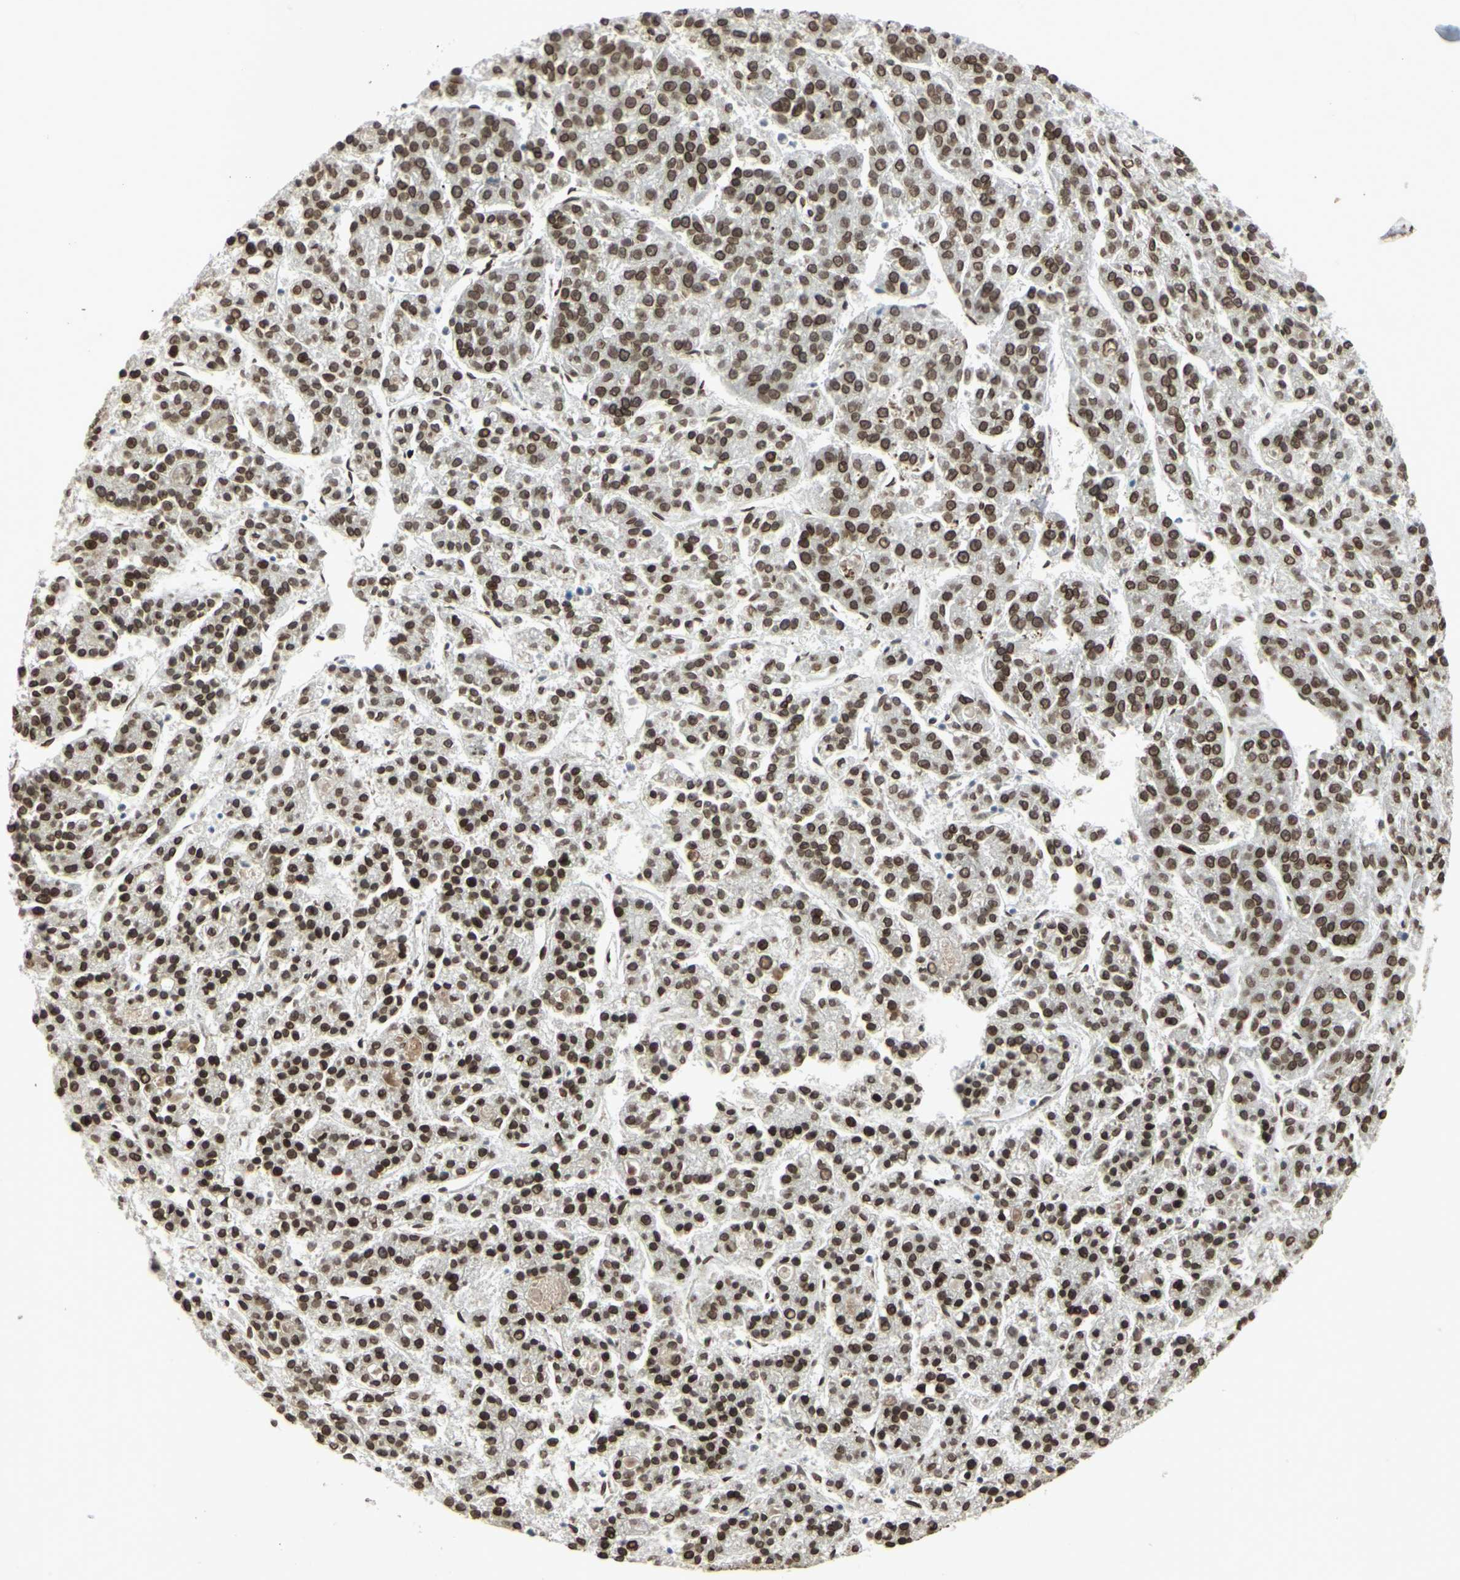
{"staining": {"intensity": "strong", "quantity": ">75%", "location": "nuclear"}, "tissue": "liver cancer", "cell_type": "Tumor cells", "image_type": "cancer", "snomed": [{"axis": "morphology", "description": "Carcinoma, Hepatocellular, NOS"}, {"axis": "topography", "description": "Liver"}], "caption": "This photomicrograph demonstrates immunohistochemistry (IHC) staining of liver cancer, with high strong nuclear positivity in about >75% of tumor cells.", "gene": "ISY1", "patient": {"sex": "male", "age": 70}}